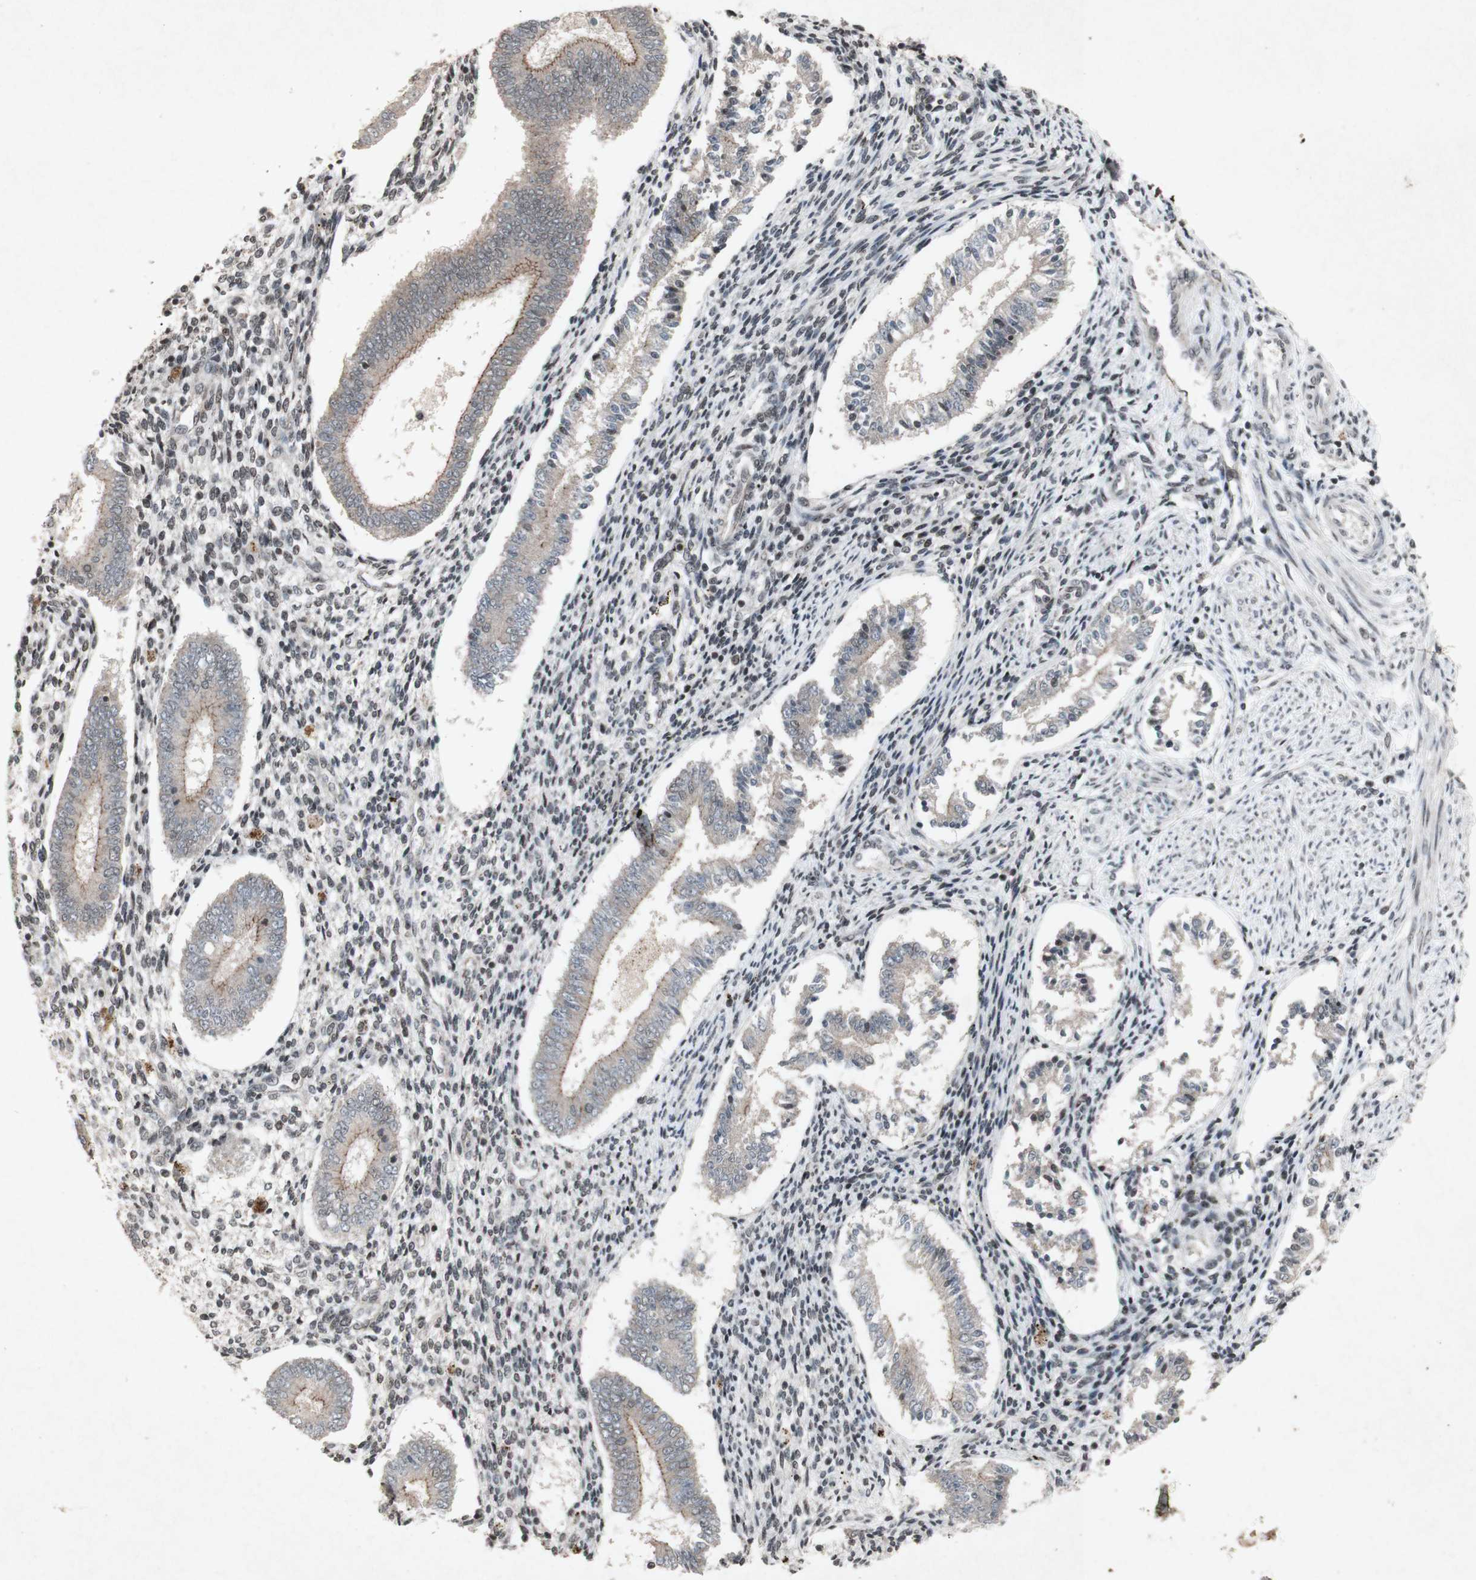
{"staining": {"intensity": "moderate", "quantity": "25%-75%", "location": "cytoplasmic/membranous,nuclear"}, "tissue": "endometrium", "cell_type": "Cells in endometrial stroma", "image_type": "normal", "snomed": [{"axis": "morphology", "description": "Normal tissue, NOS"}, {"axis": "topography", "description": "Endometrium"}], "caption": "Brown immunohistochemical staining in normal human endometrium exhibits moderate cytoplasmic/membranous,nuclear staining in approximately 25%-75% of cells in endometrial stroma. (brown staining indicates protein expression, while blue staining denotes nuclei).", "gene": "PLXNA1", "patient": {"sex": "female", "age": 42}}